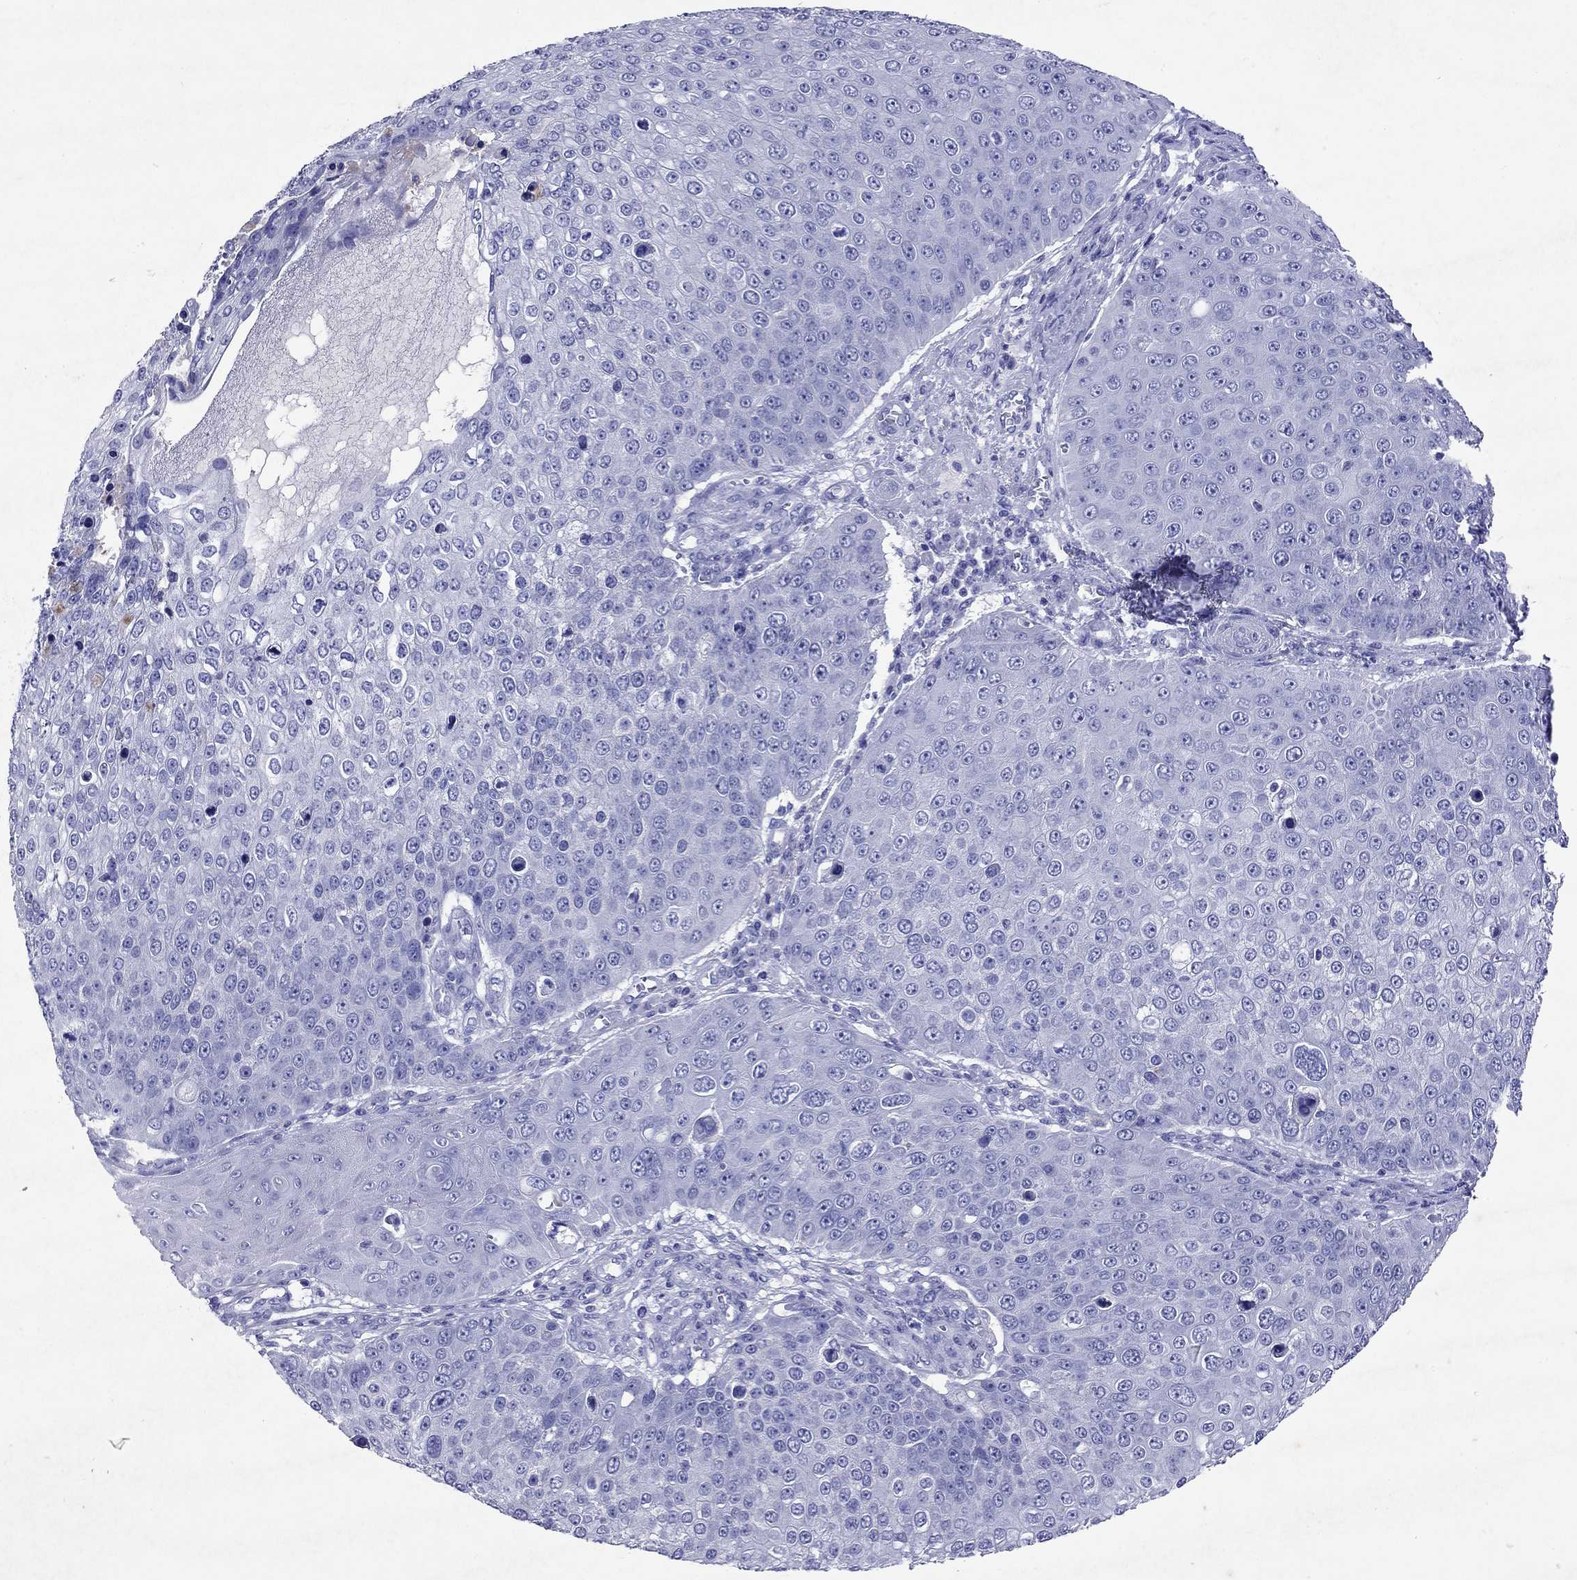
{"staining": {"intensity": "negative", "quantity": "none", "location": "none"}, "tissue": "skin cancer", "cell_type": "Tumor cells", "image_type": "cancer", "snomed": [{"axis": "morphology", "description": "Squamous cell carcinoma, NOS"}, {"axis": "topography", "description": "Skin"}], "caption": "This is an immunohistochemistry (IHC) image of skin cancer (squamous cell carcinoma). There is no staining in tumor cells.", "gene": "ARMC12", "patient": {"sex": "male", "age": 71}}